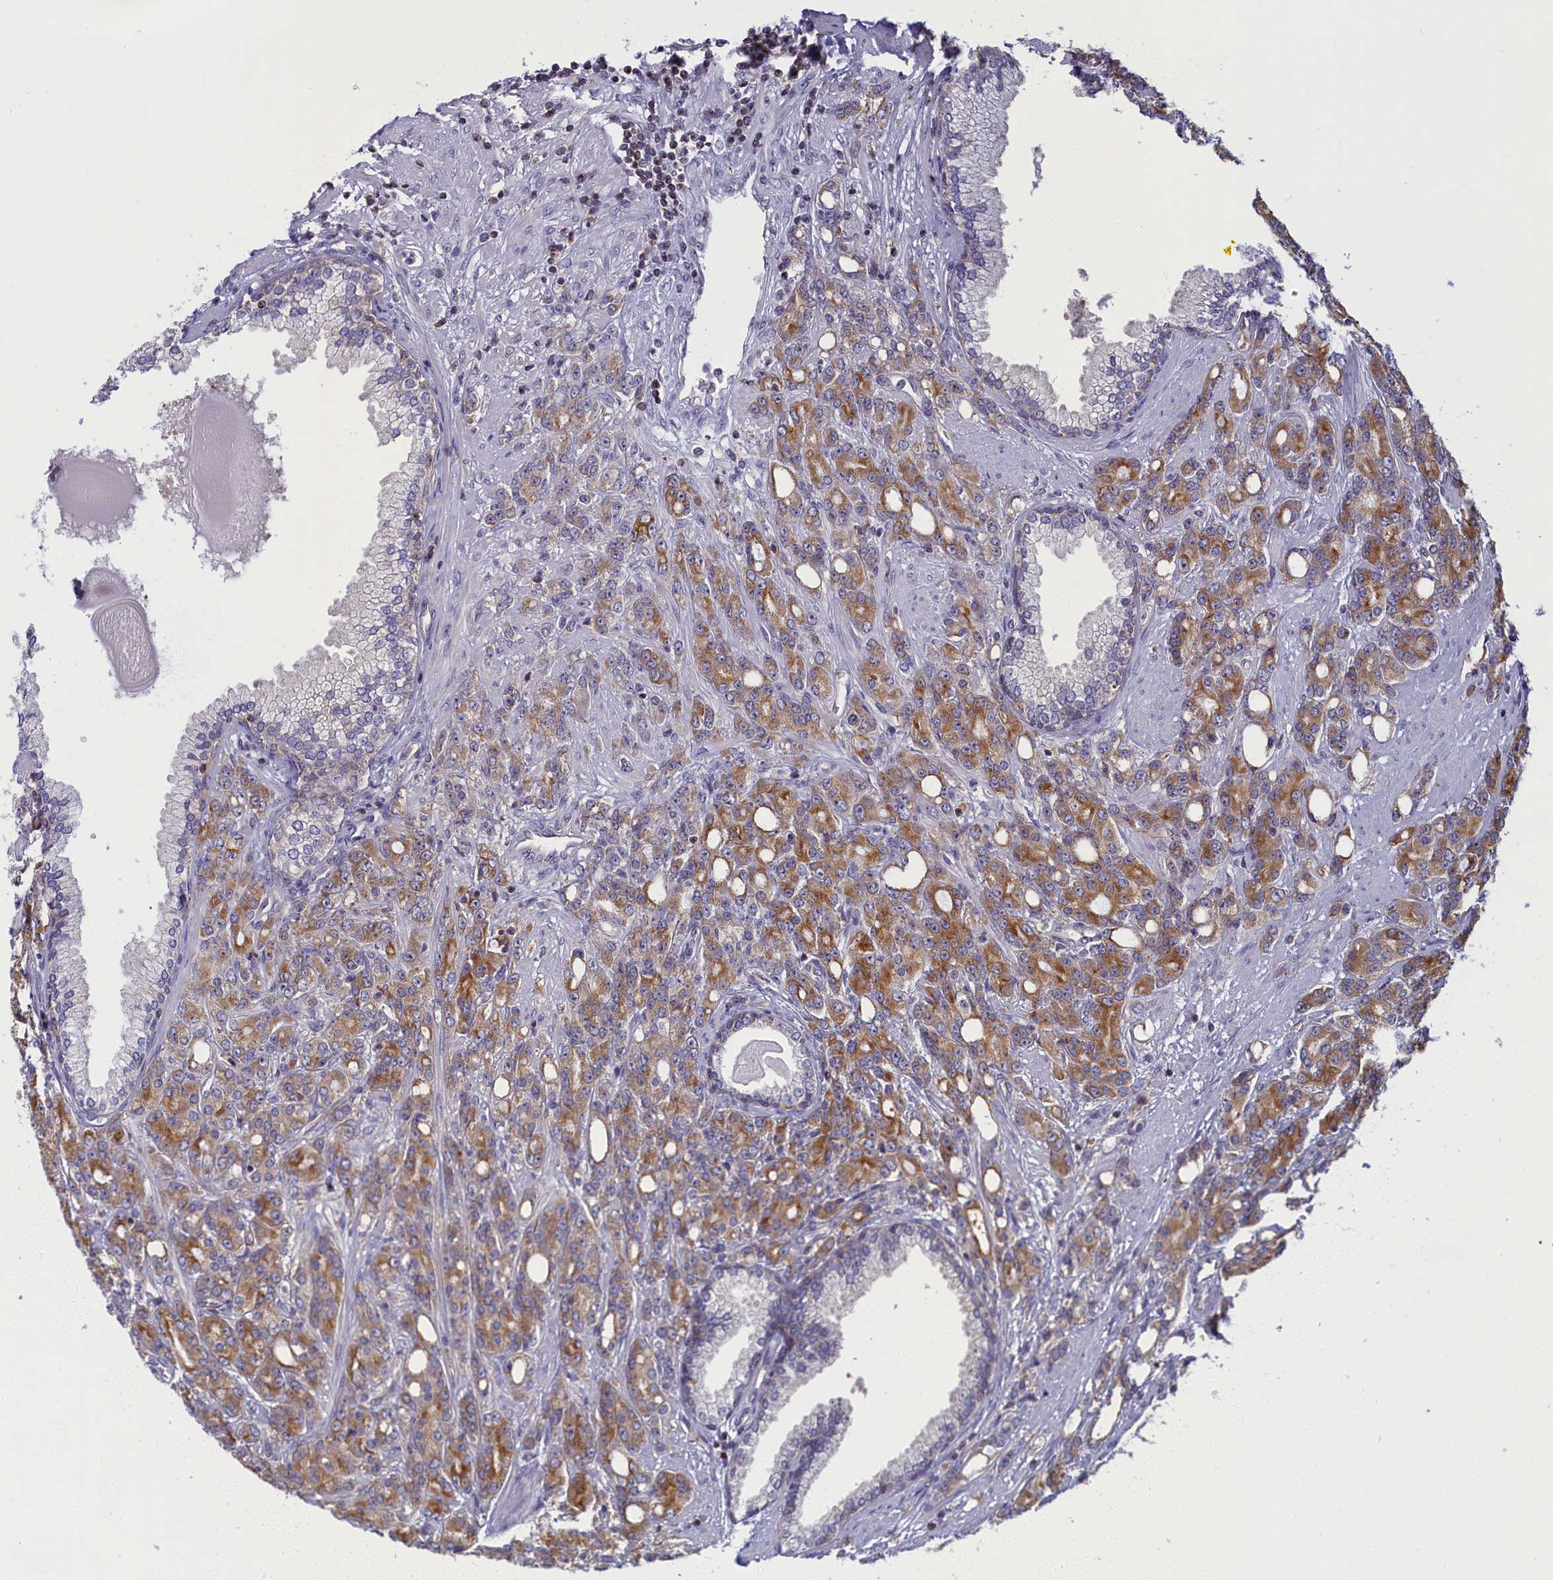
{"staining": {"intensity": "moderate", "quantity": "25%-75%", "location": "cytoplasmic/membranous"}, "tissue": "prostate cancer", "cell_type": "Tumor cells", "image_type": "cancer", "snomed": [{"axis": "morphology", "description": "Adenocarcinoma, High grade"}, {"axis": "topography", "description": "Prostate"}], "caption": "High-power microscopy captured an IHC photomicrograph of high-grade adenocarcinoma (prostate), revealing moderate cytoplasmic/membranous staining in approximately 25%-75% of tumor cells.", "gene": "NOL10", "patient": {"sex": "male", "age": 62}}